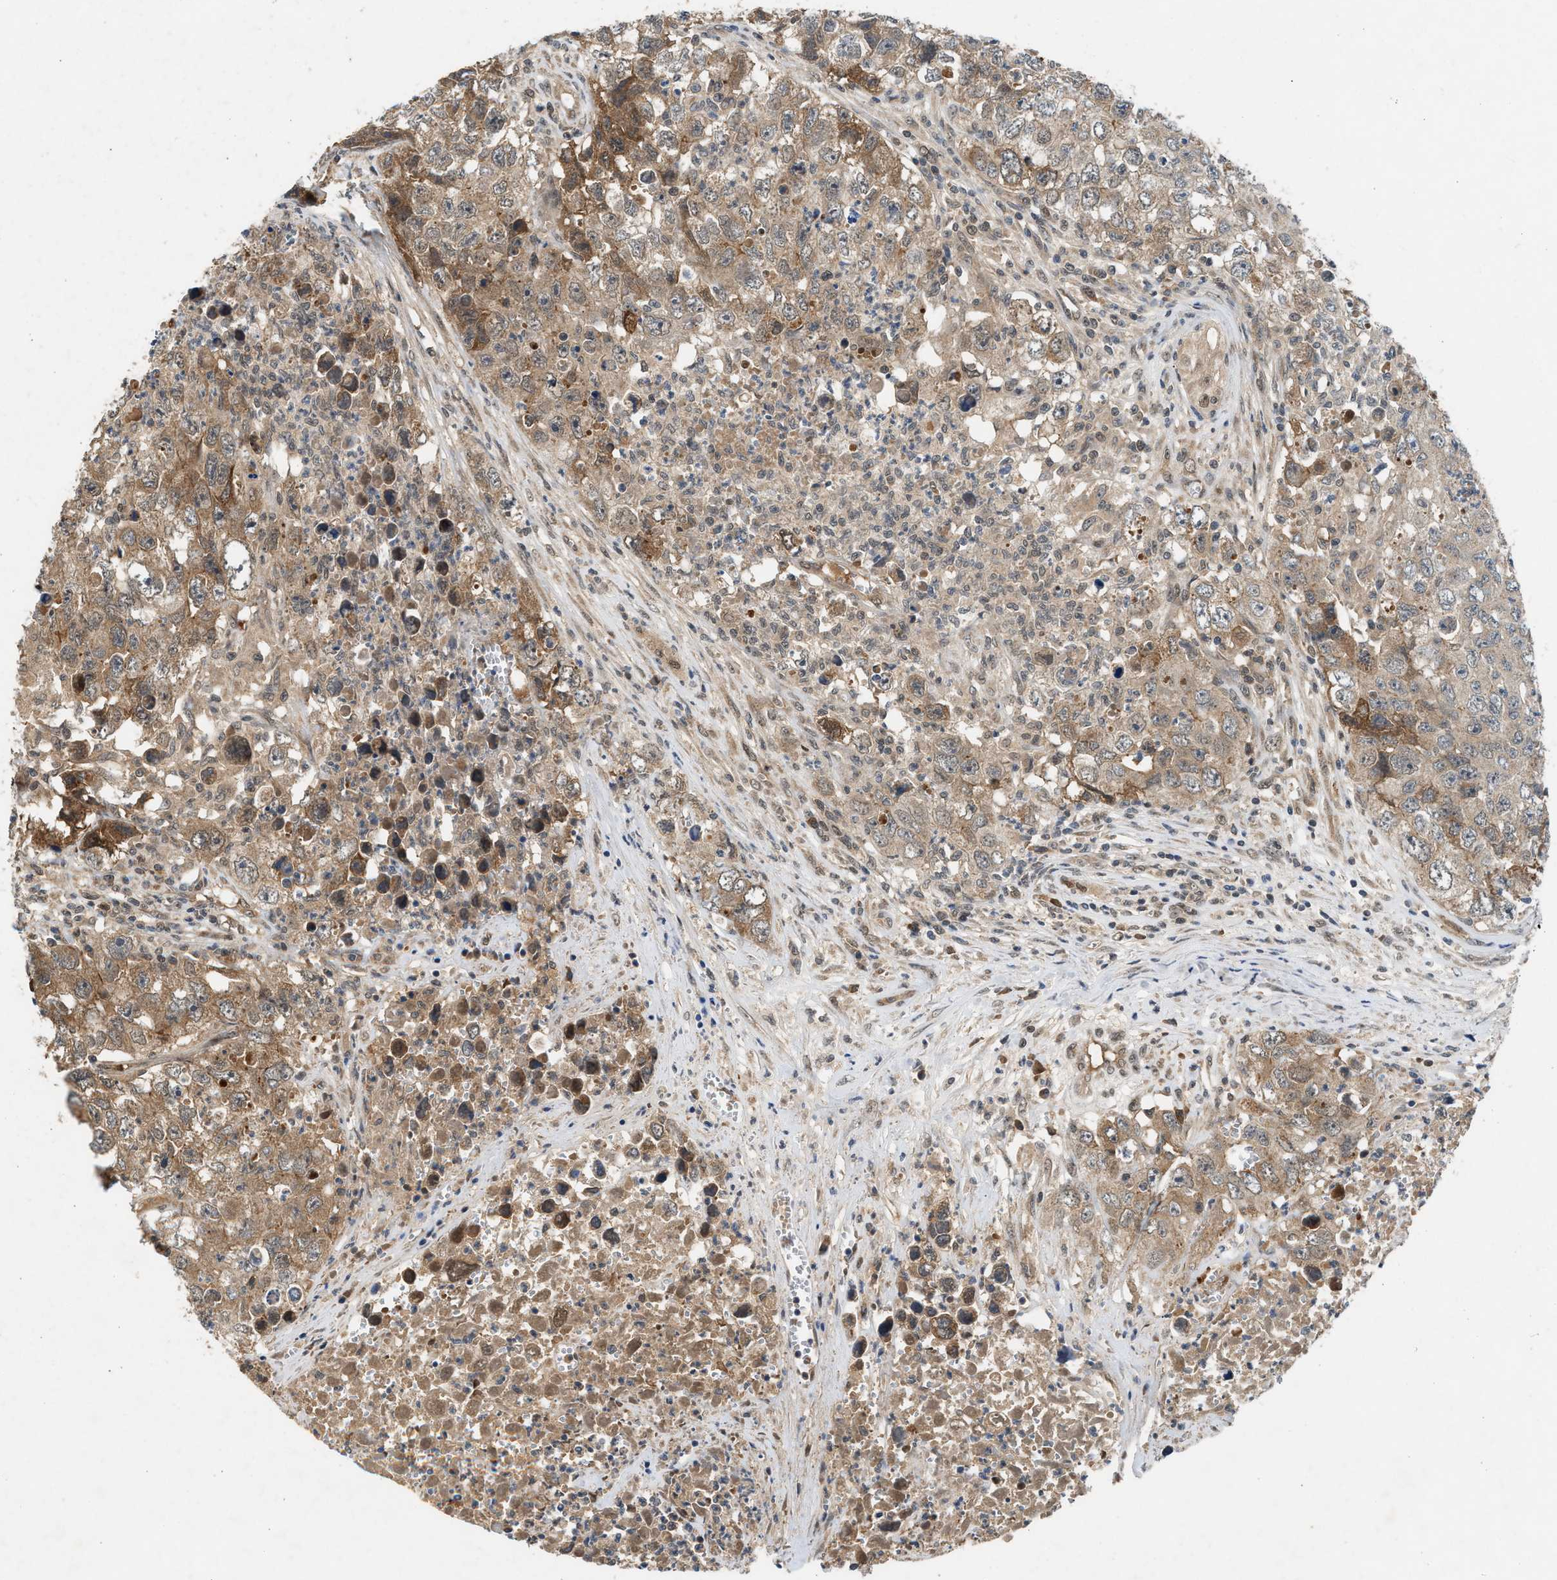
{"staining": {"intensity": "weak", "quantity": ">75%", "location": "cytoplasmic/membranous"}, "tissue": "testis cancer", "cell_type": "Tumor cells", "image_type": "cancer", "snomed": [{"axis": "morphology", "description": "Seminoma, NOS"}, {"axis": "morphology", "description": "Carcinoma, Embryonal, NOS"}, {"axis": "topography", "description": "Testis"}], "caption": "IHC of seminoma (testis) displays low levels of weak cytoplasmic/membranous expression in about >75% of tumor cells.", "gene": "RUSC2", "patient": {"sex": "male", "age": 43}}